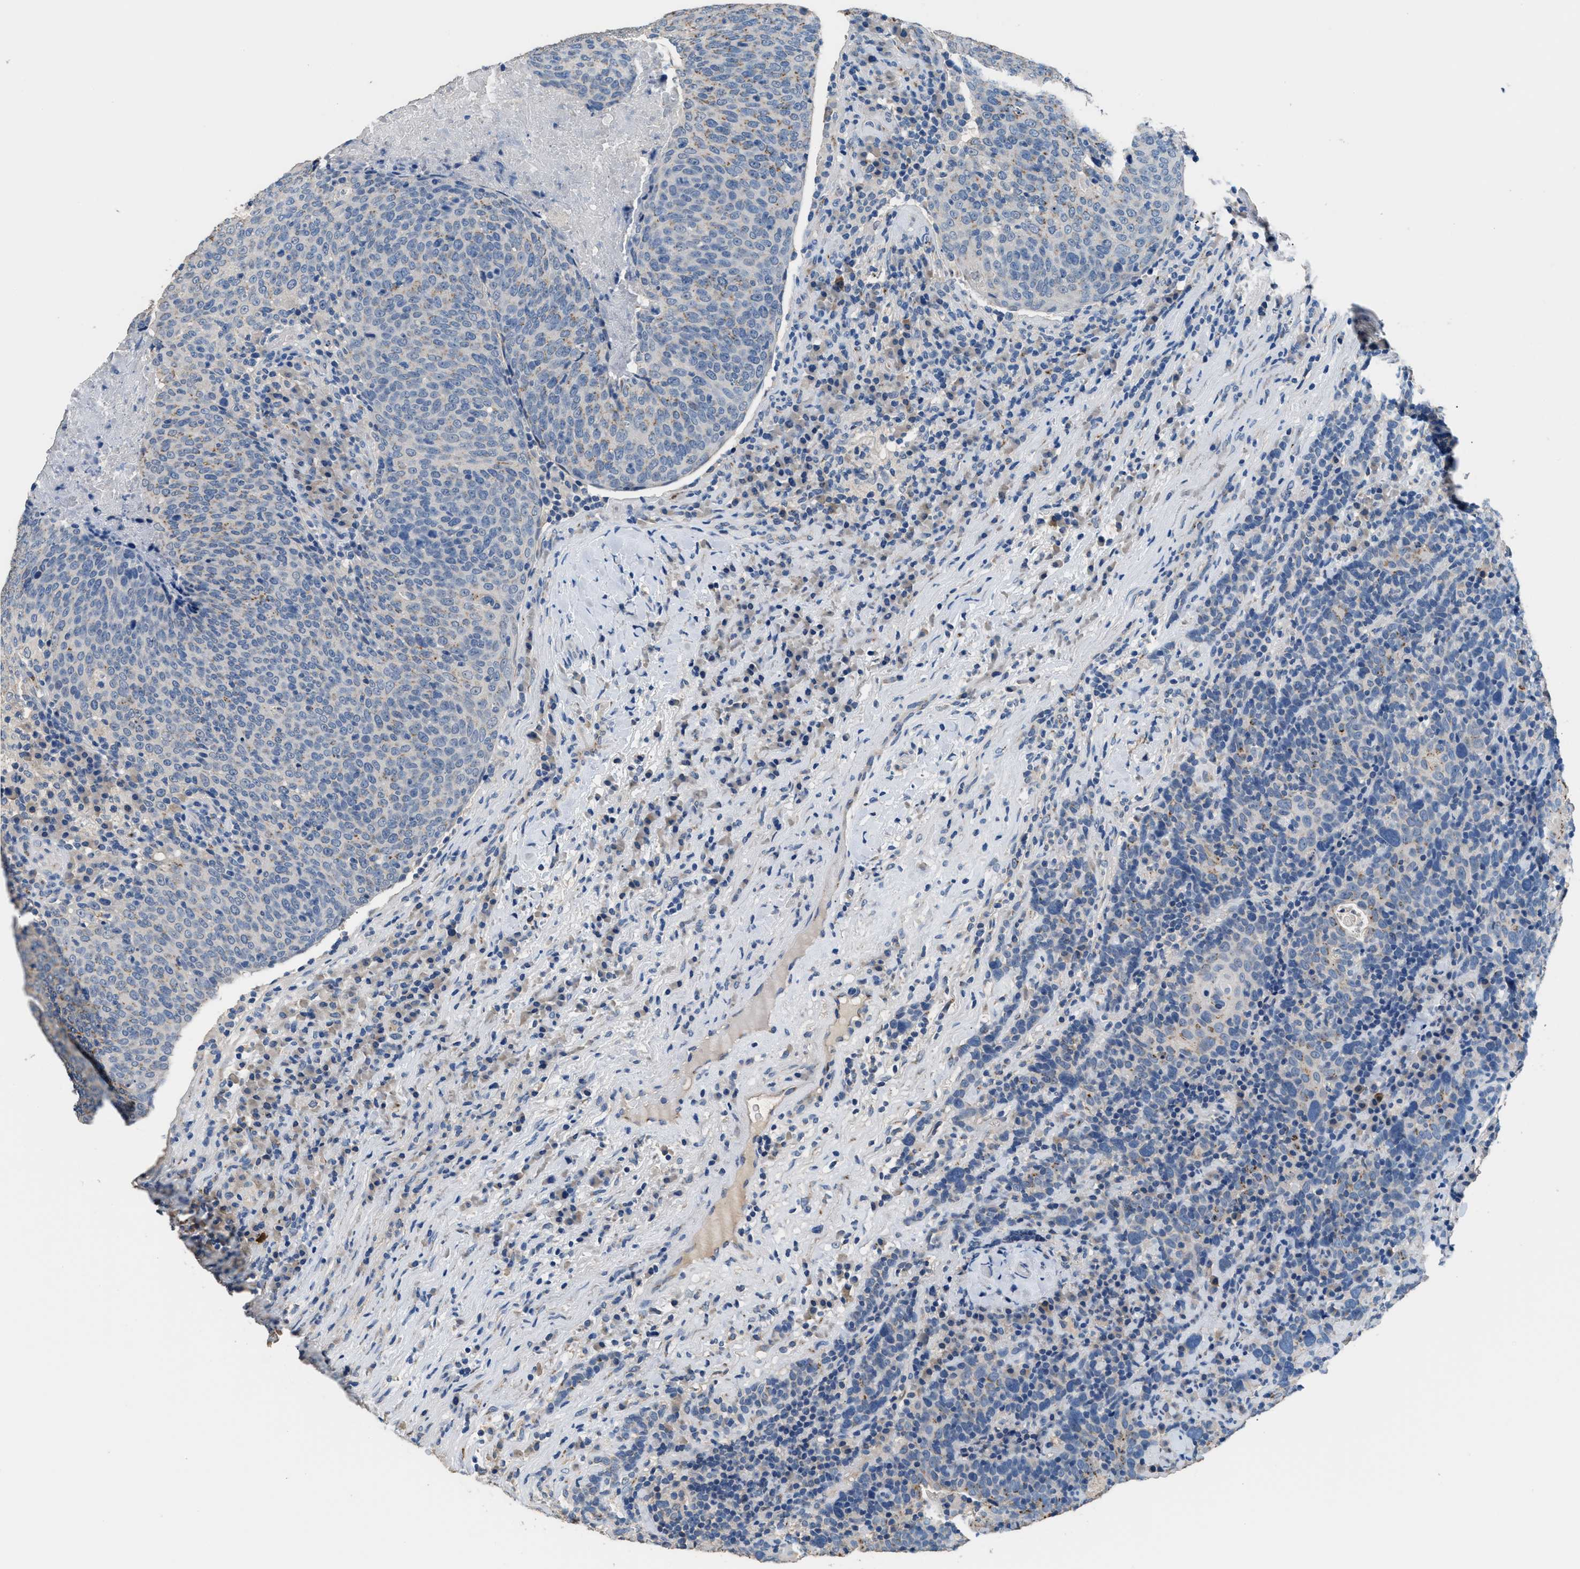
{"staining": {"intensity": "weak", "quantity": "<25%", "location": "cytoplasmic/membranous"}, "tissue": "head and neck cancer", "cell_type": "Tumor cells", "image_type": "cancer", "snomed": [{"axis": "morphology", "description": "Squamous cell carcinoma, NOS"}, {"axis": "morphology", "description": "Squamous cell carcinoma, metastatic, NOS"}, {"axis": "topography", "description": "Lymph node"}, {"axis": "topography", "description": "Head-Neck"}], "caption": "Photomicrograph shows no significant protein positivity in tumor cells of head and neck cancer.", "gene": "GOLM1", "patient": {"sex": "male", "age": 62}}